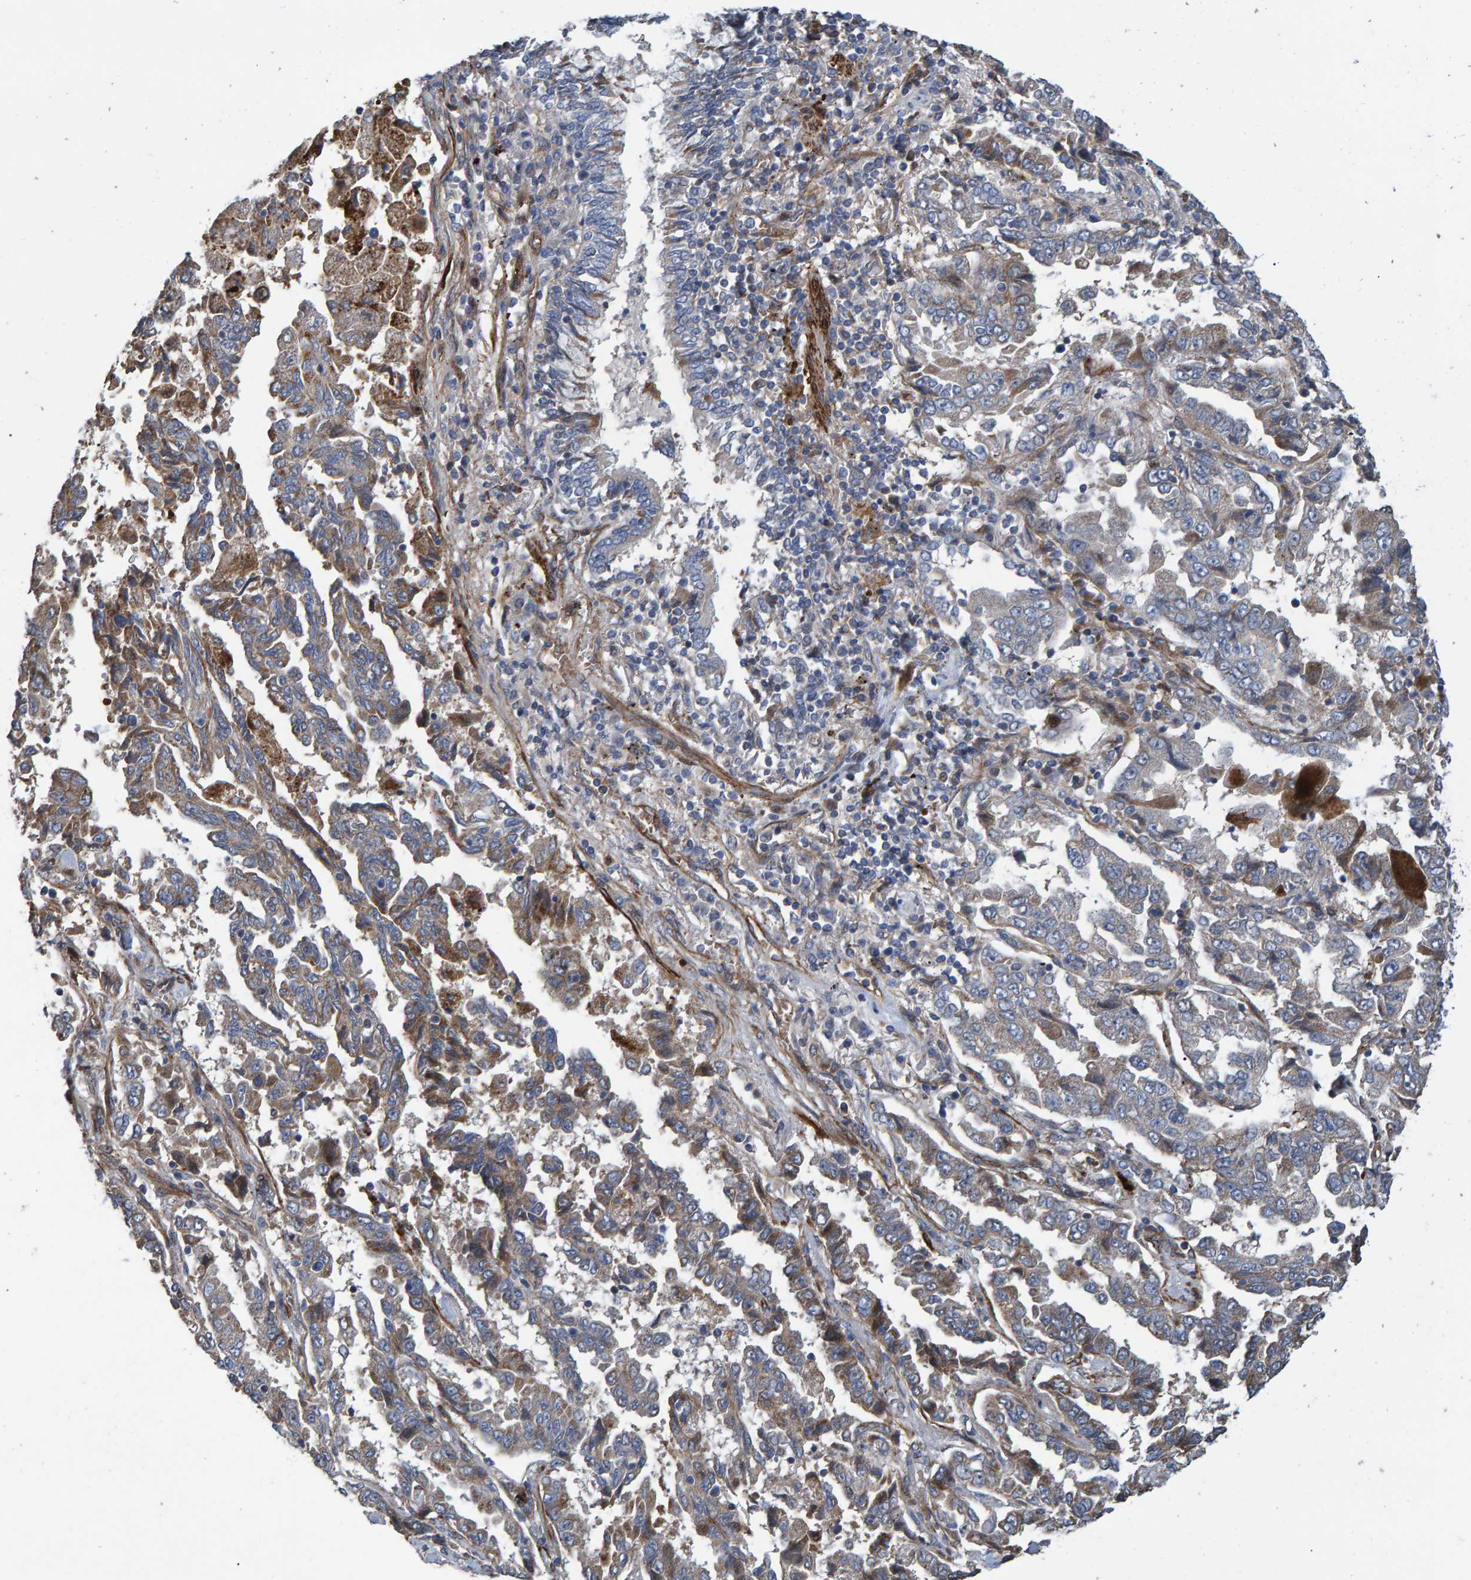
{"staining": {"intensity": "moderate", "quantity": "25%-75%", "location": "cytoplasmic/membranous"}, "tissue": "lung cancer", "cell_type": "Tumor cells", "image_type": "cancer", "snomed": [{"axis": "morphology", "description": "Adenocarcinoma, NOS"}, {"axis": "topography", "description": "Lung"}], "caption": "Tumor cells demonstrate medium levels of moderate cytoplasmic/membranous positivity in about 25%-75% of cells in human lung adenocarcinoma.", "gene": "SLIT2", "patient": {"sex": "female", "age": 51}}